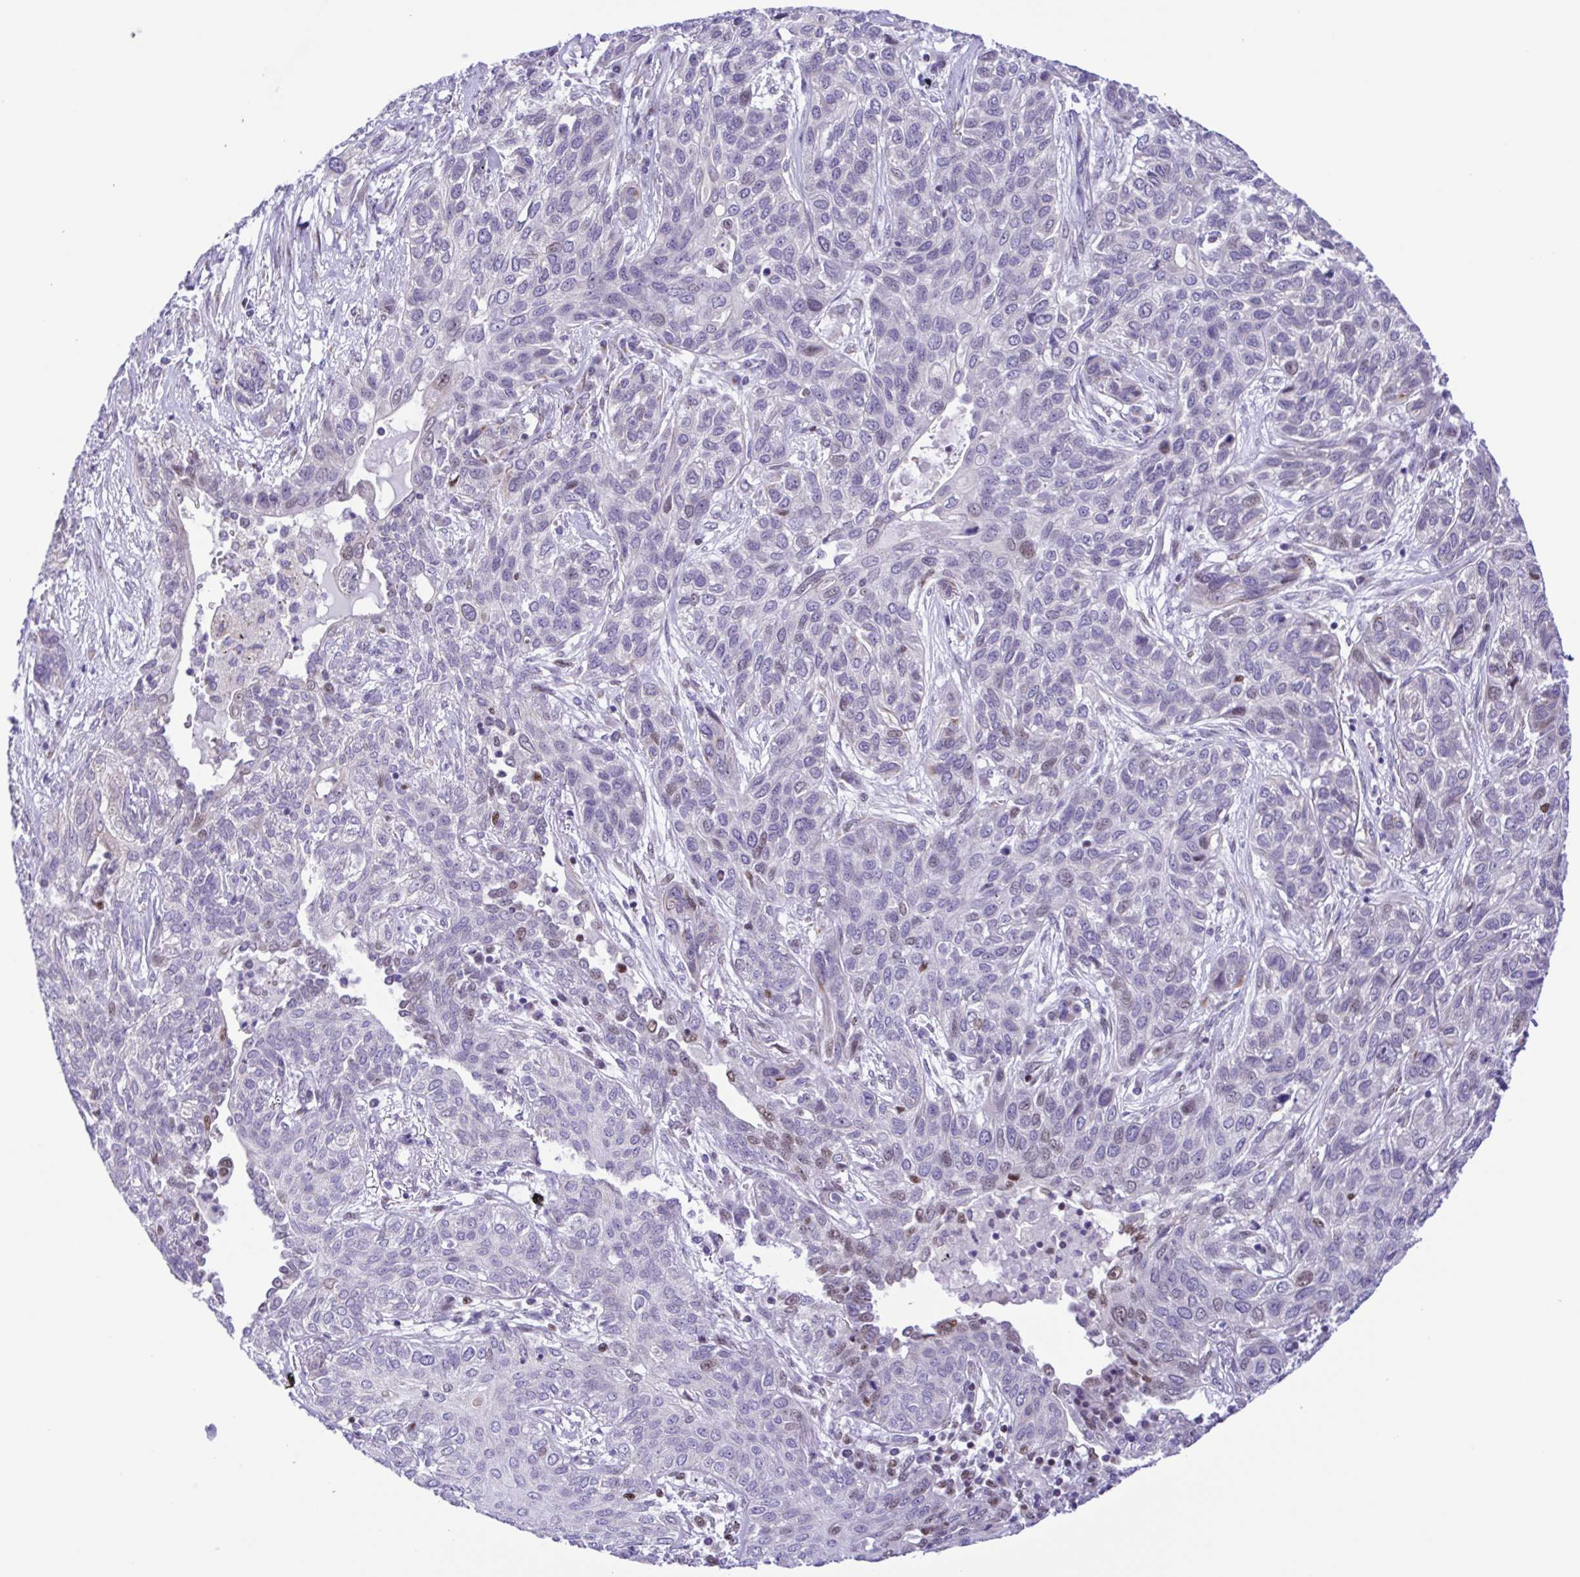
{"staining": {"intensity": "negative", "quantity": "none", "location": "none"}, "tissue": "lung cancer", "cell_type": "Tumor cells", "image_type": "cancer", "snomed": [{"axis": "morphology", "description": "Squamous cell carcinoma, NOS"}, {"axis": "topography", "description": "Lung"}], "caption": "A photomicrograph of human lung cancer is negative for staining in tumor cells.", "gene": "TGM3", "patient": {"sex": "female", "age": 70}}